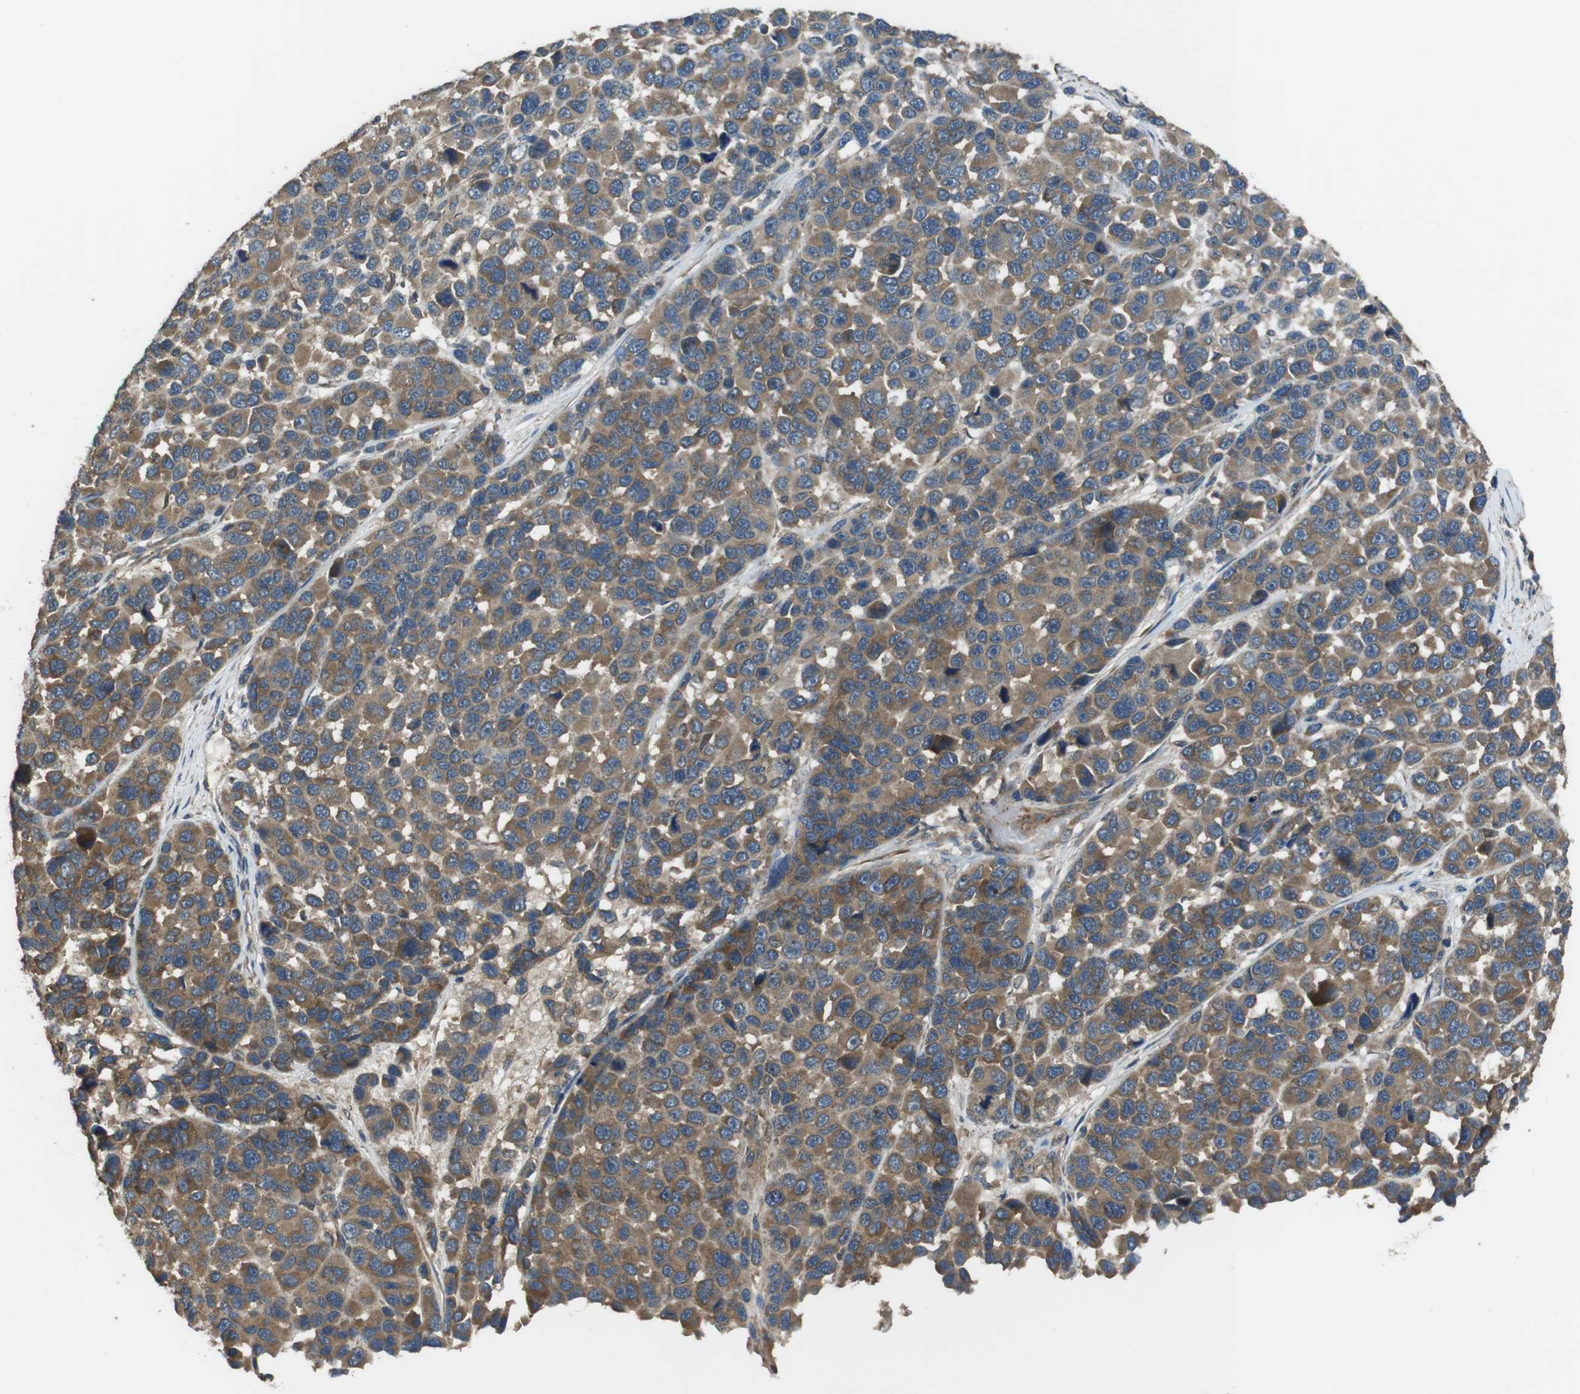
{"staining": {"intensity": "moderate", "quantity": ">75%", "location": "cytoplasmic/membranous"}, "tissue": "melanoma", "cell_type": "Tumor cells", "image_type": "cancer", "snomed": [{"axis": "morphology", "description": "Malignant melanoma, NOS"}, {"axis": "topography", "description": "Skin"}], "caption": "Immunohistochemical staining of human melanoma exhibits moderate cytoplasmic/membranous protein staining in approximately >75% of tumor cells.", "gene": "FUT2", "patient": {"sex": "male", "age": 53}}